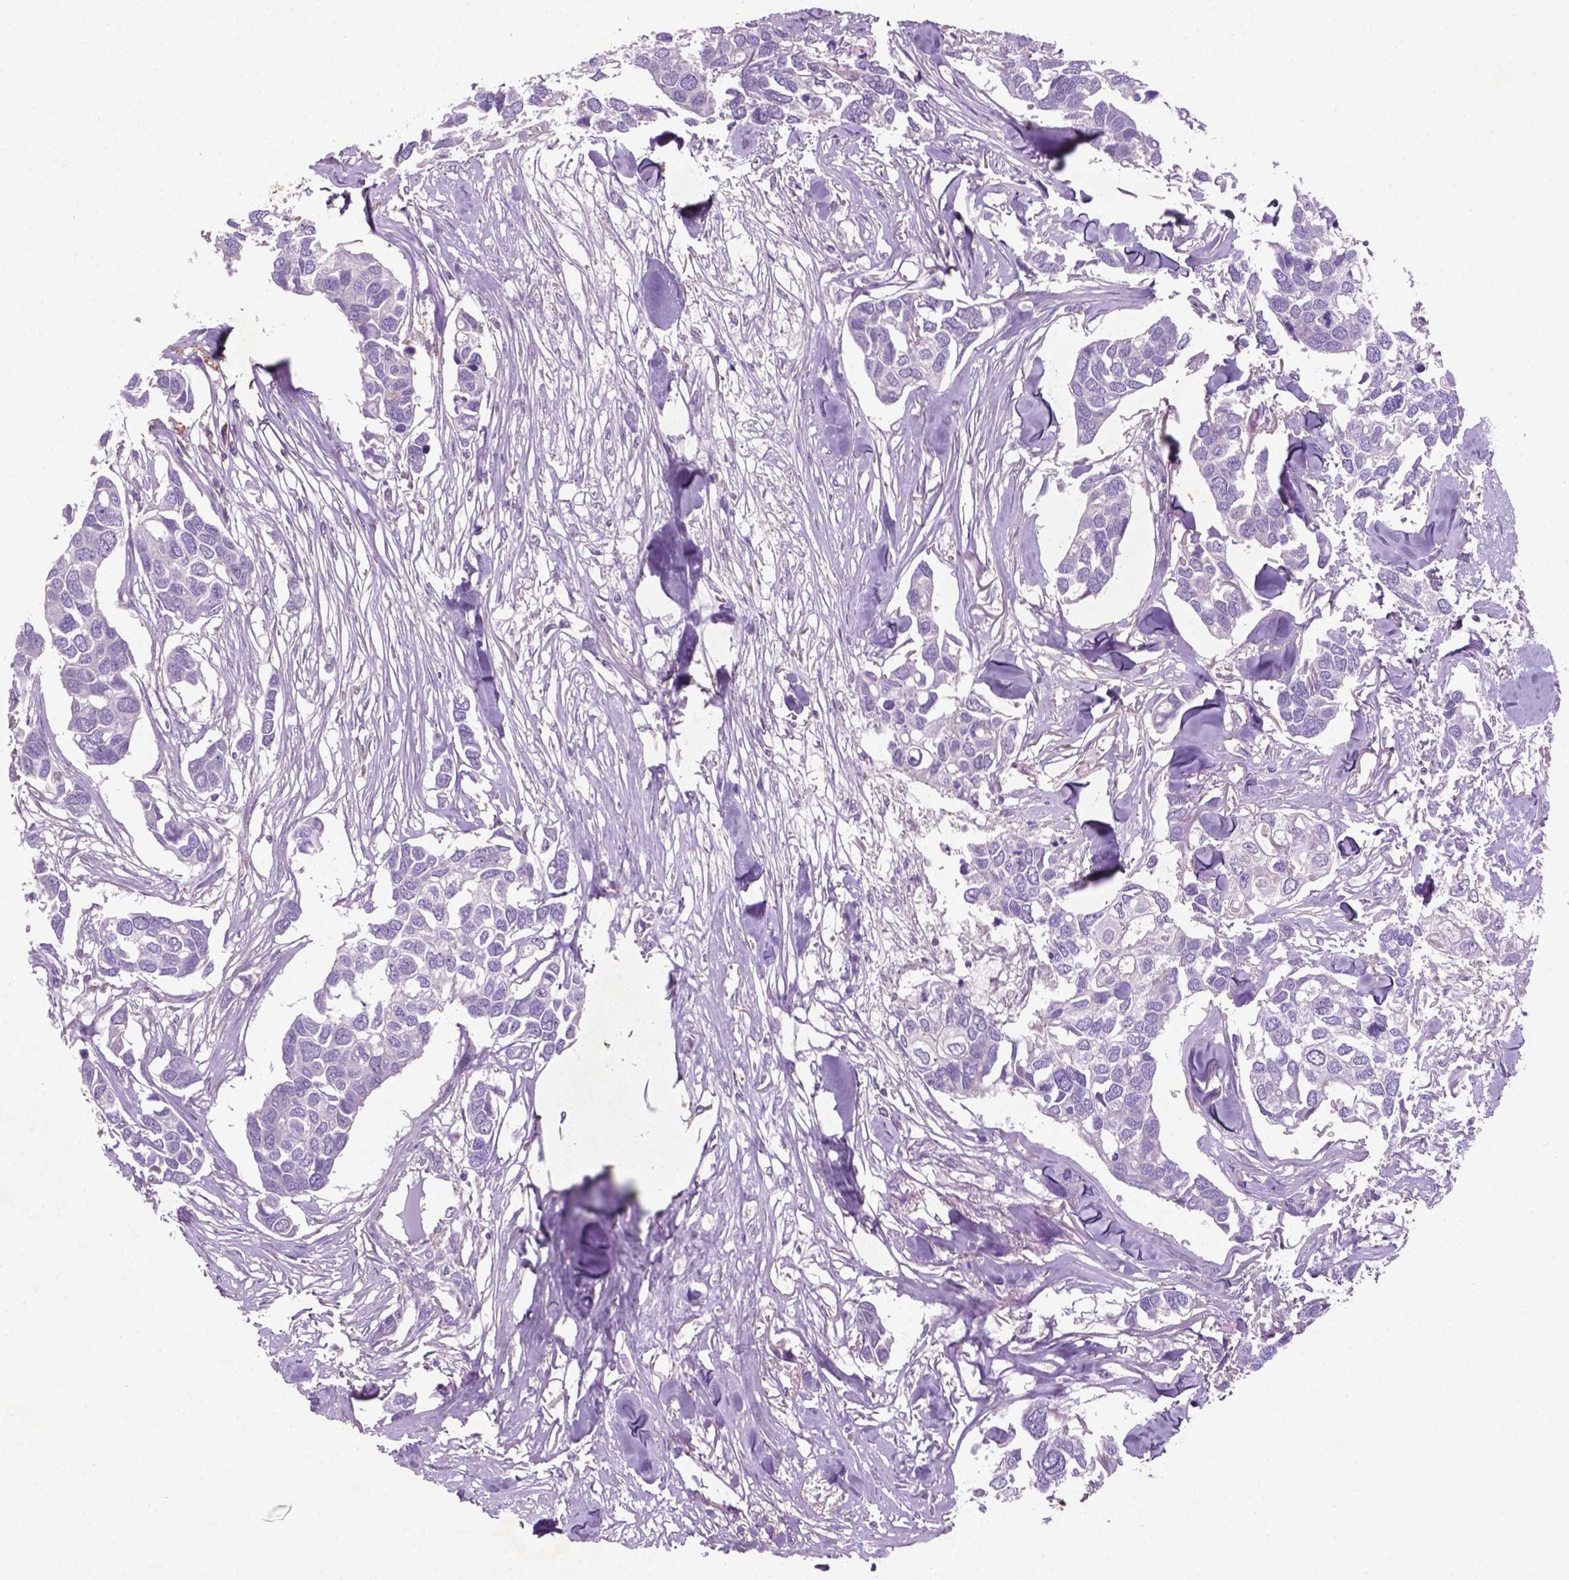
{"staining": {"intensity": "negative", "quantity": "none", "location": "none"}, "tissue": "breast cancer", "cell_type": "Tumor cells", "image_type": "cancer", "snomed": [{"axis": "morphology", "description": "Duct carcinoma"}, {"axis": "topography", "description": "Breast"}], "caption": "IHC micrograph of breast cancer (intraductal carcinoma) stained for a protein (brown), which demonstrates no staining in tumor cells. (DAB immunohistochemistry (IHC) visualized using brightfield microscopy, high magnification).", "gene": "BMP4", "patient": {"sex": "female", "age": 83}}